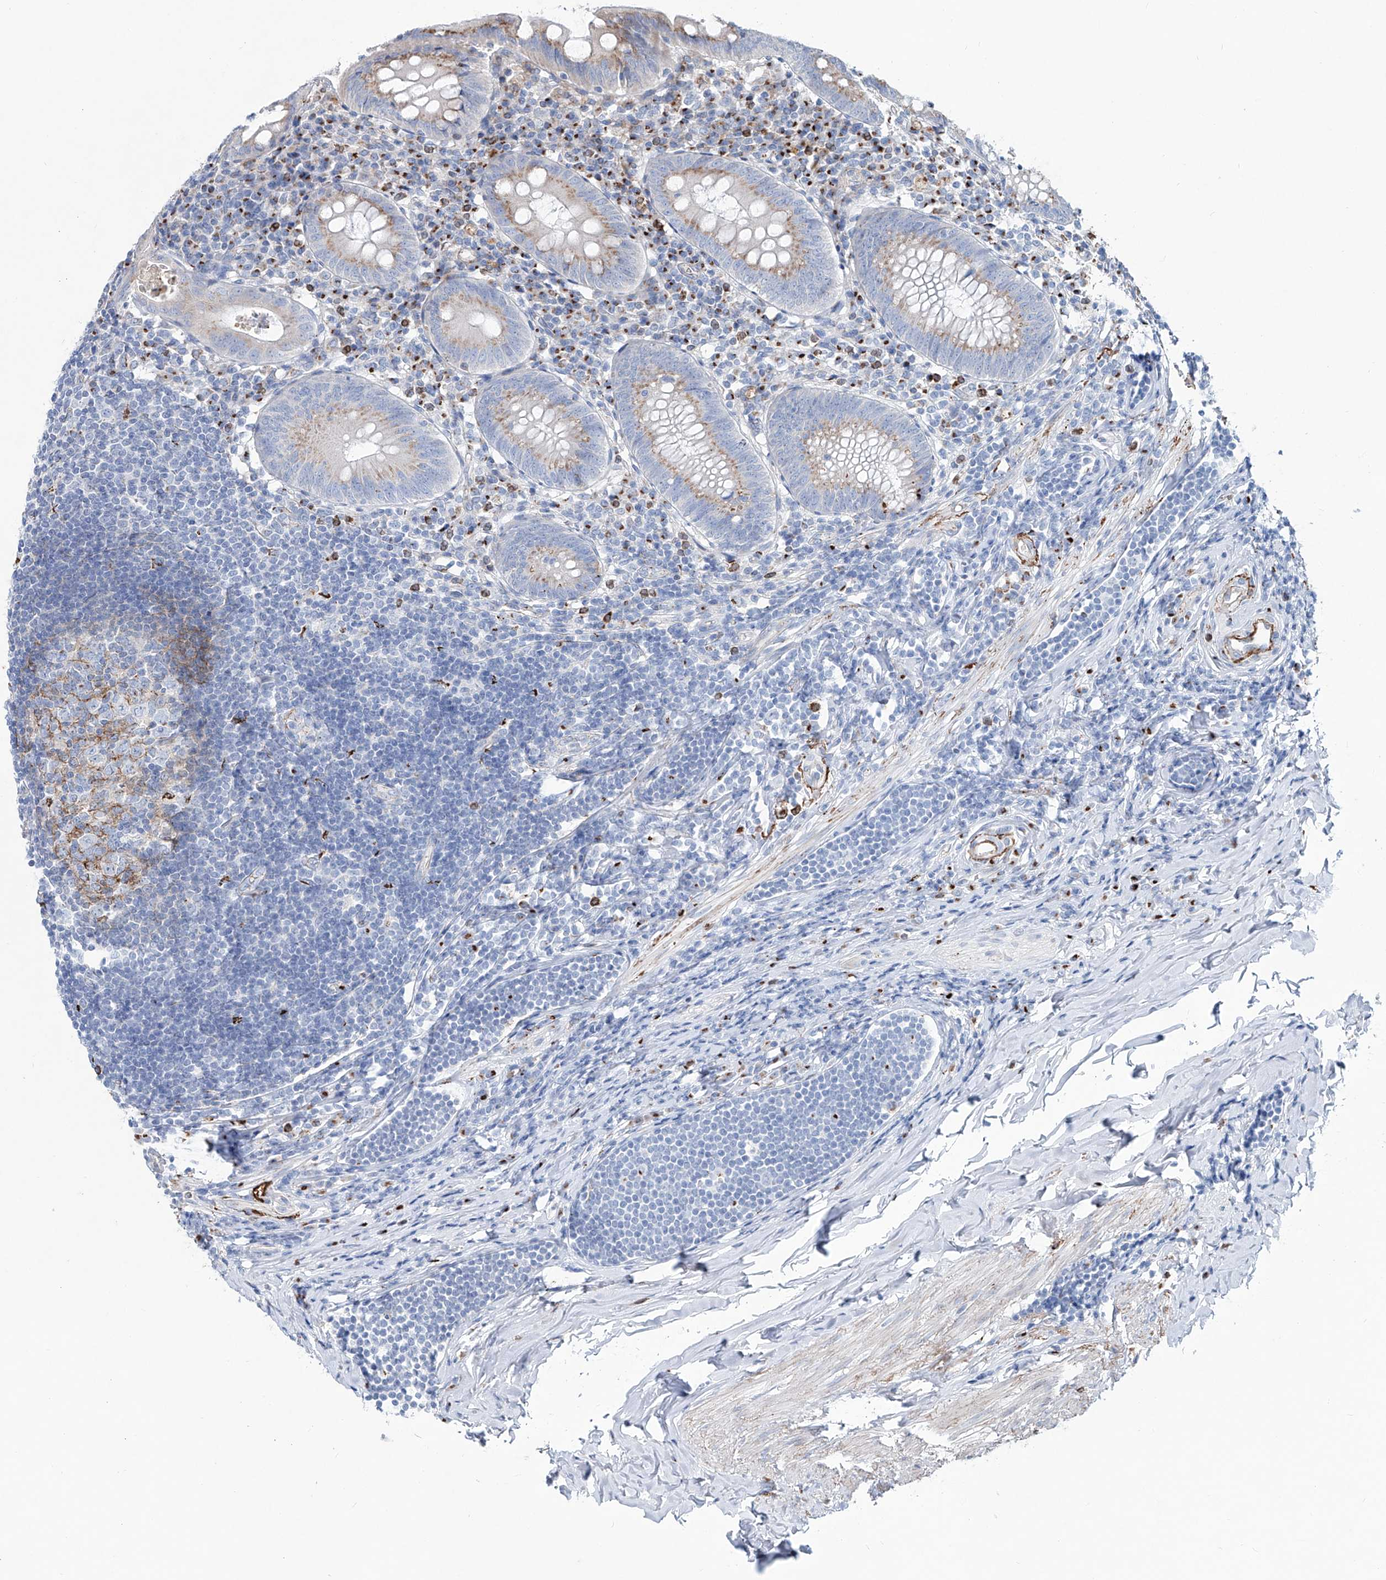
{"staining": {"intensity": "moderate", "quantity": "<25%", "location": "cytoplasmic/membranous"}, "tissue": "appendix", "cell_type": "Glandular cells", "image_type": "normal", "snomed": [{"axis": "morphology", "description": "Normal tissue, NOS"}, {"axis": "topography", "description": "Appendix"}], "caption": "Appendix stained for a protein displays moderate cytoplasmic/membranous positivity in glandular cells. Using DAB (brown) and hematoxylin (blue) stains, captured at high magnification using brightfield microscopy.", "gene": "CDH5", "patient": {"sex": "female", "age": 54}}